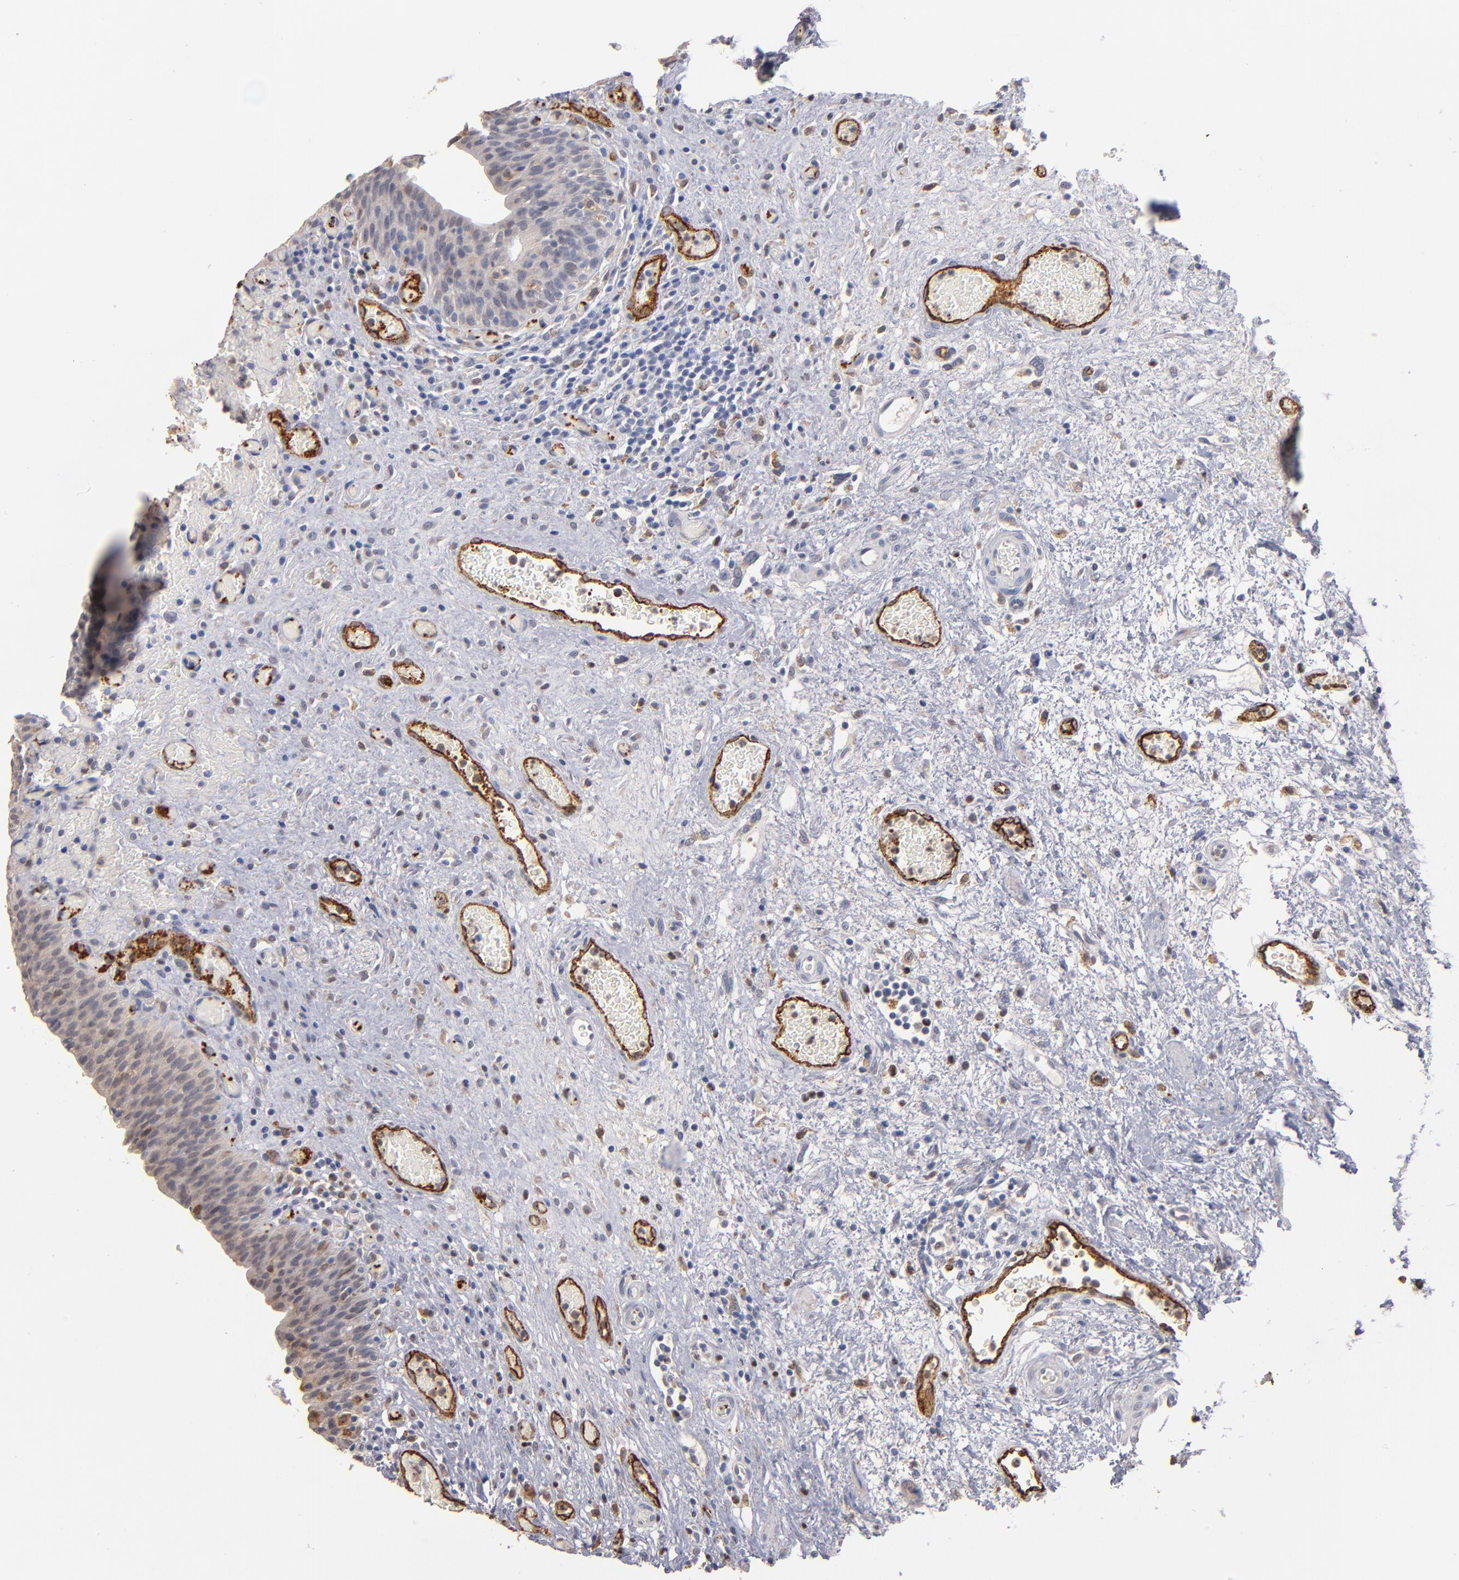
{"staining": {"intensity": "weak", "quantity": "<25%", "location": "cytoplasmic/membranous"}, "tissue": "urinary bladder", "cell_type": "Urothelial cells", "image_type": "normal", "snomed": [{"axis": "morphology", "description": "Normal tissue, NOS"}, {"axis": "morphology", "description": "Urothelial carcinoma, High grade"}, {"axis": "topography", "description": "Urinary bladder"}], "caption": "Benign urinary bladder was stained to show a protein in brown. There is no significant expression in urothelial cells.", "gene": "SELP", "patient": {"sex": "male", "age": 51}}